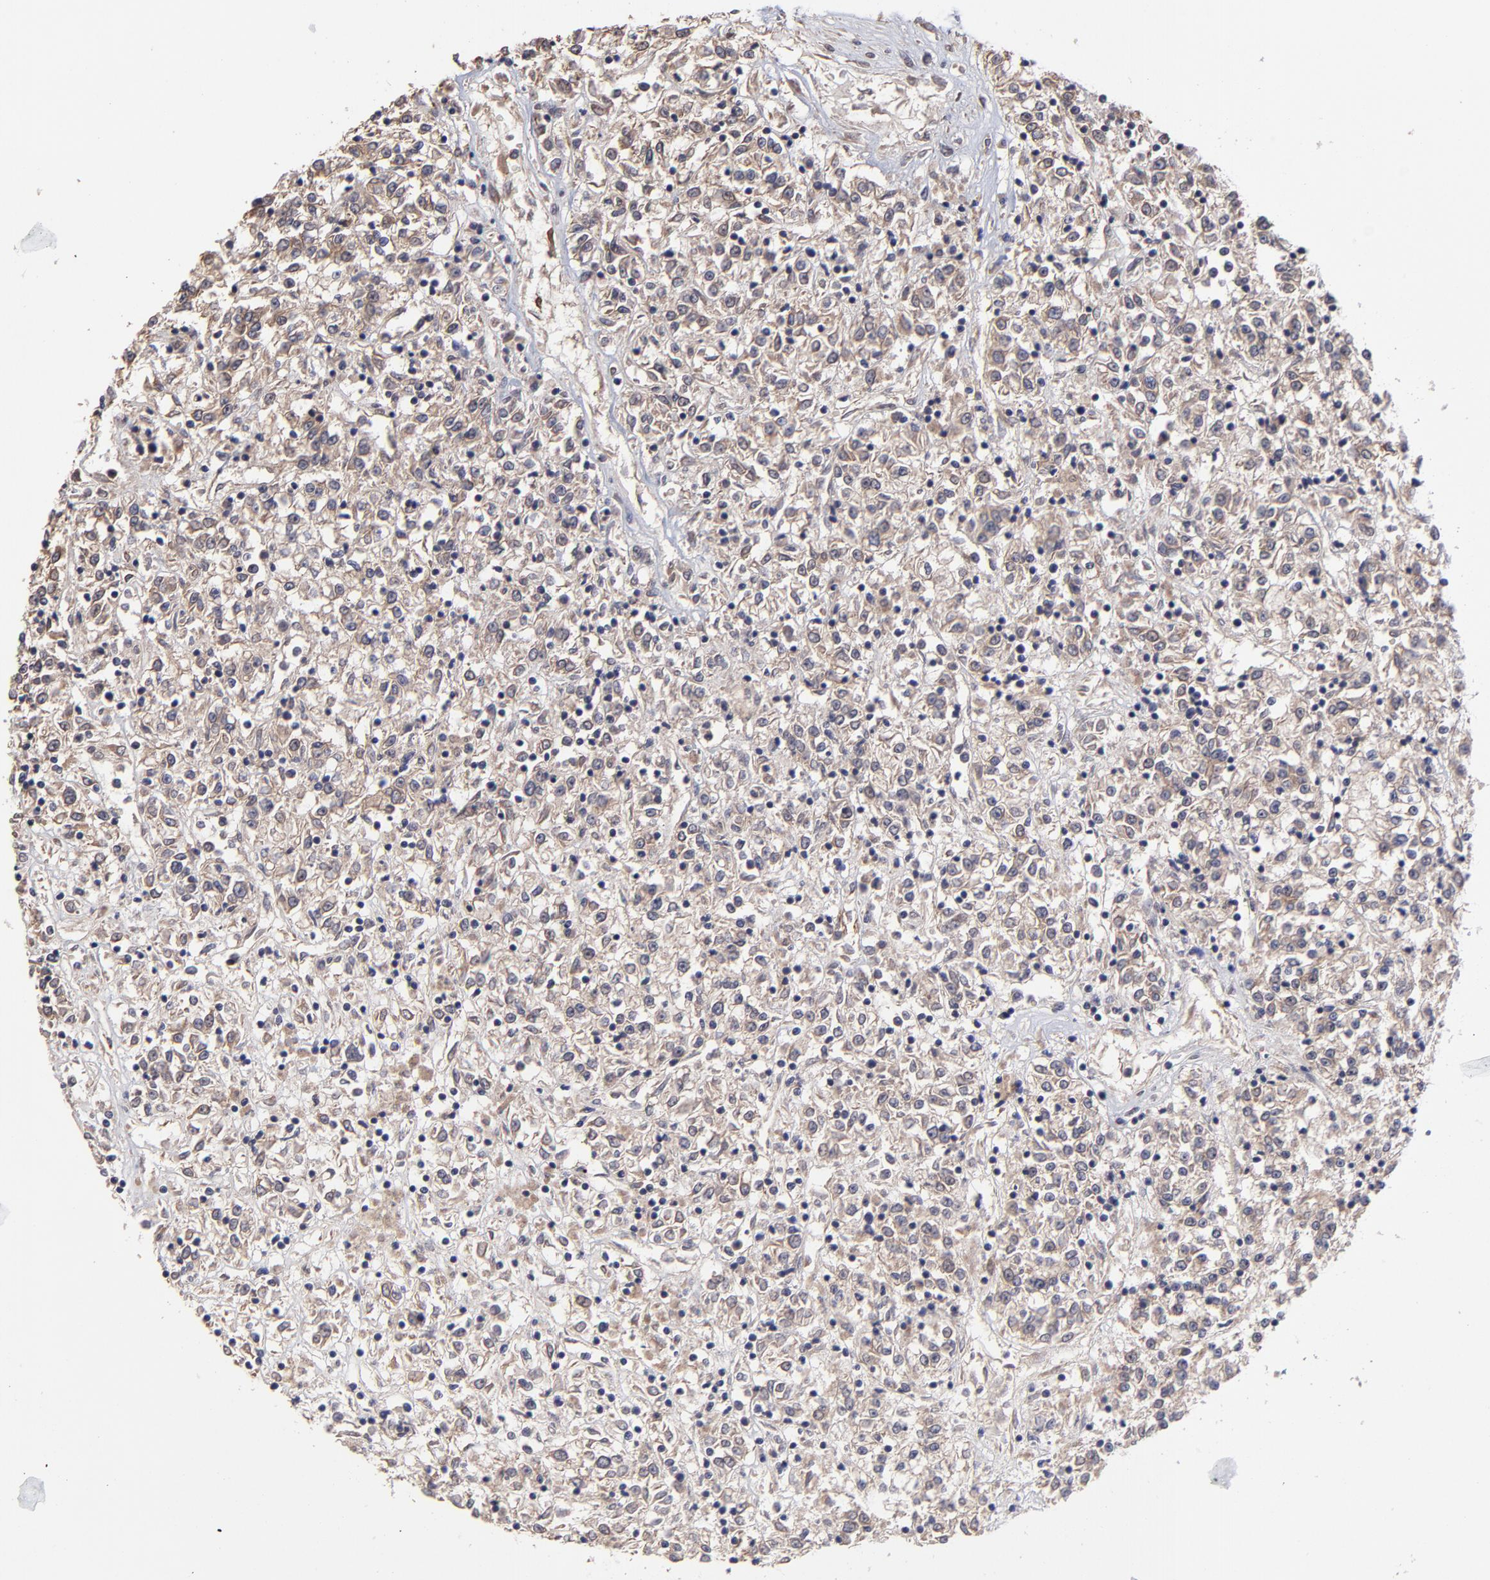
{"staining": {"intensity": "weak", "quantity": "25%-75%", "location": "cytoplasmic/membranous"}, "tissue": "renal cancer", "cell_type": "Tumor cells", "image_type": "cancer", "snomed": [{"axis": "morphology", "description": "Adenocarcinoma, NOS"}, {"axis": "topography", "description": "Kidney"}], "caption": "Human renal cancer (adenocarcinoma) stained with a brown dye shows weak cytoplasmic/membranous positive positivity in approximately 25%-75% of tumor cells.", "gene": "ZNF780B", "patient": {"sex": "female", "age": 76}}